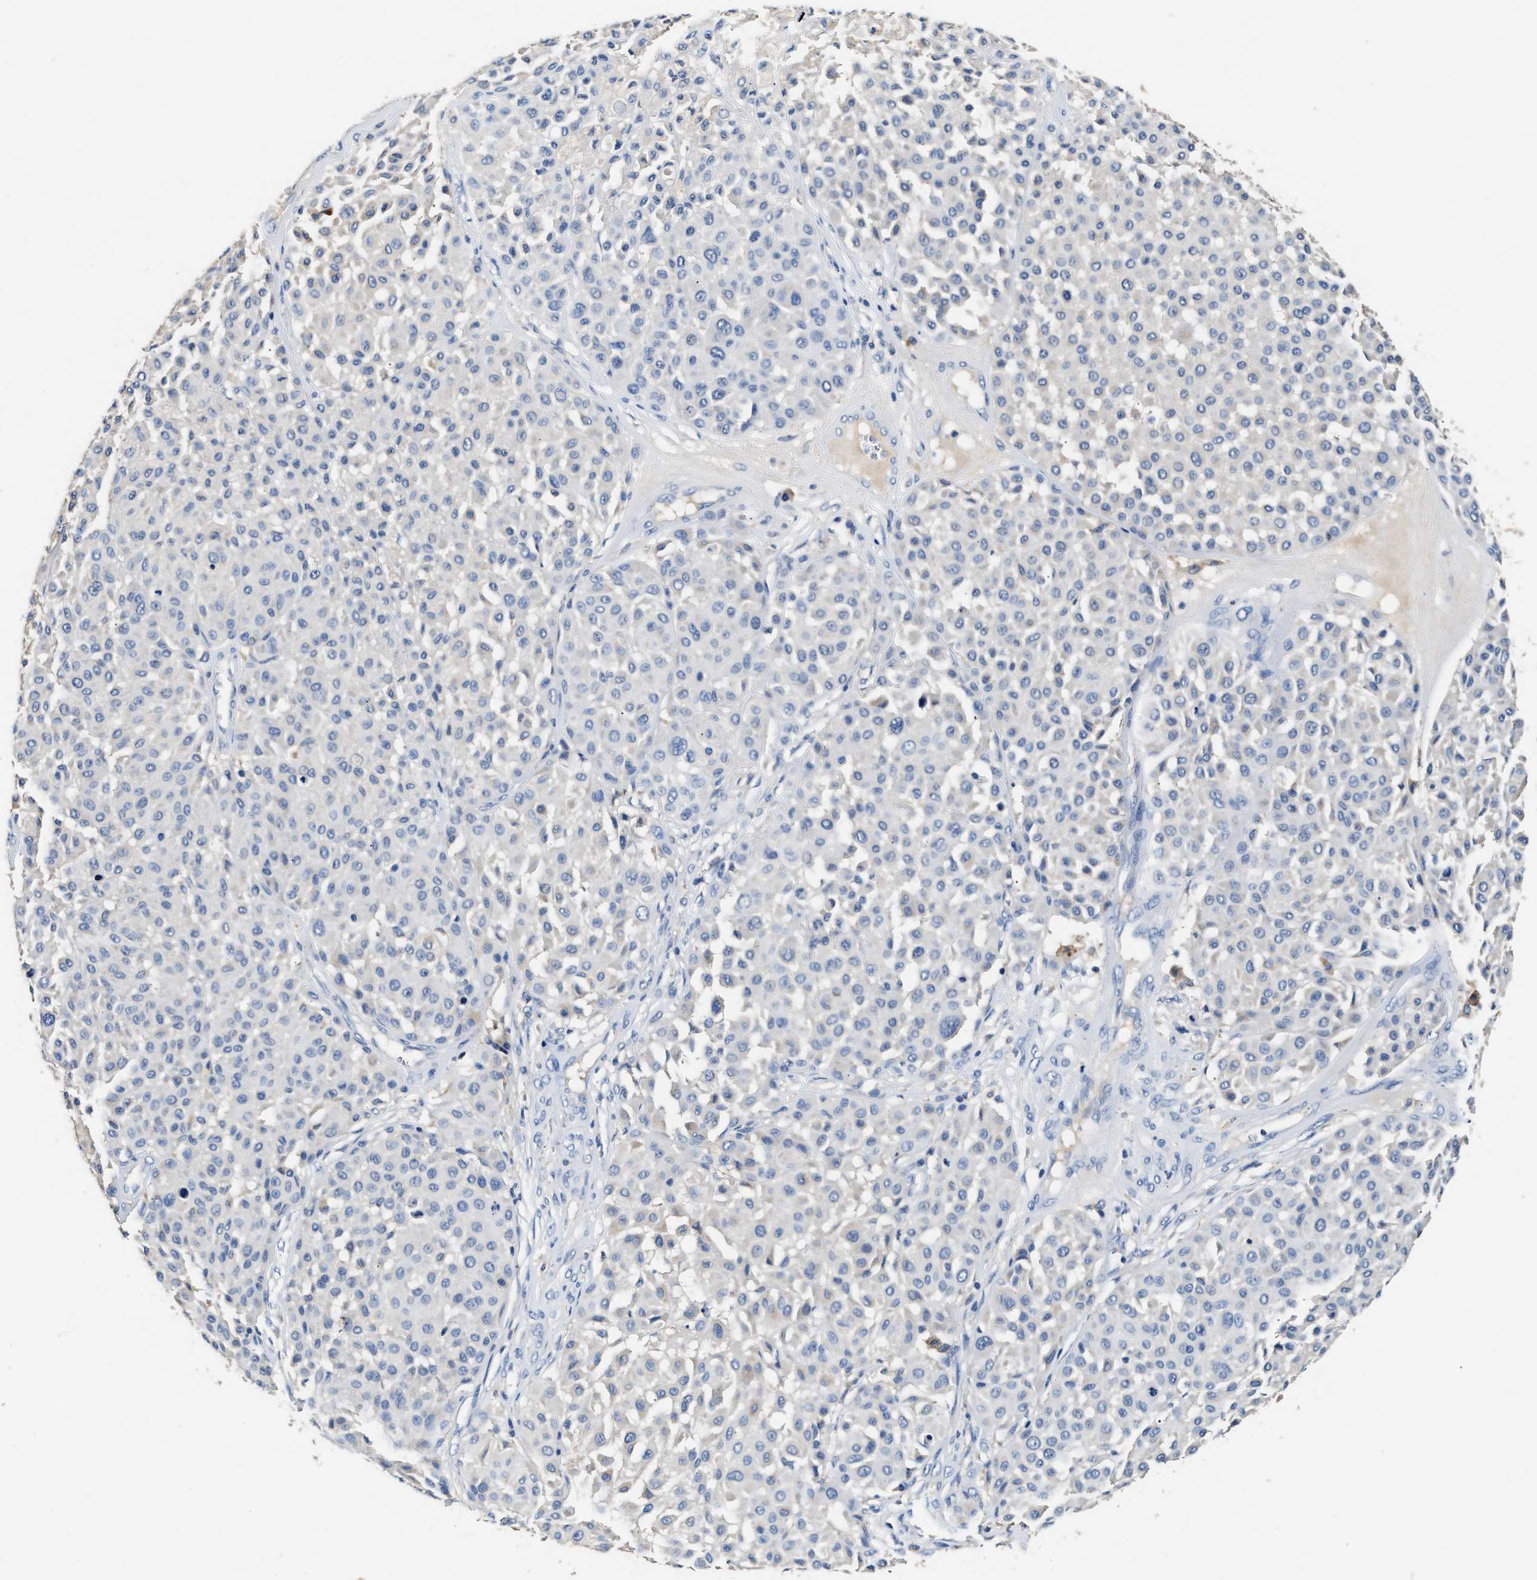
{"staining": {"intensity": "negative", "quantity": "none", "location": "none"}, "tissue": "melanoma", "cell_type": "Tumor cells", "image_type": "cancer", "snomed": [{"axis": "morphology", "description": "Malignant melanoma, Metastatic site"}, {"axis": "topography", "description": "Soft tissue"}], "caption": "Melanoma was stained to show a protein in brown. There is no significant staining in tumor cells. (DAB immunohistochemistry (IHC), high magnification).", "gene": "SLCO2B1", "patient": {"sex": "male", "age": 41}}